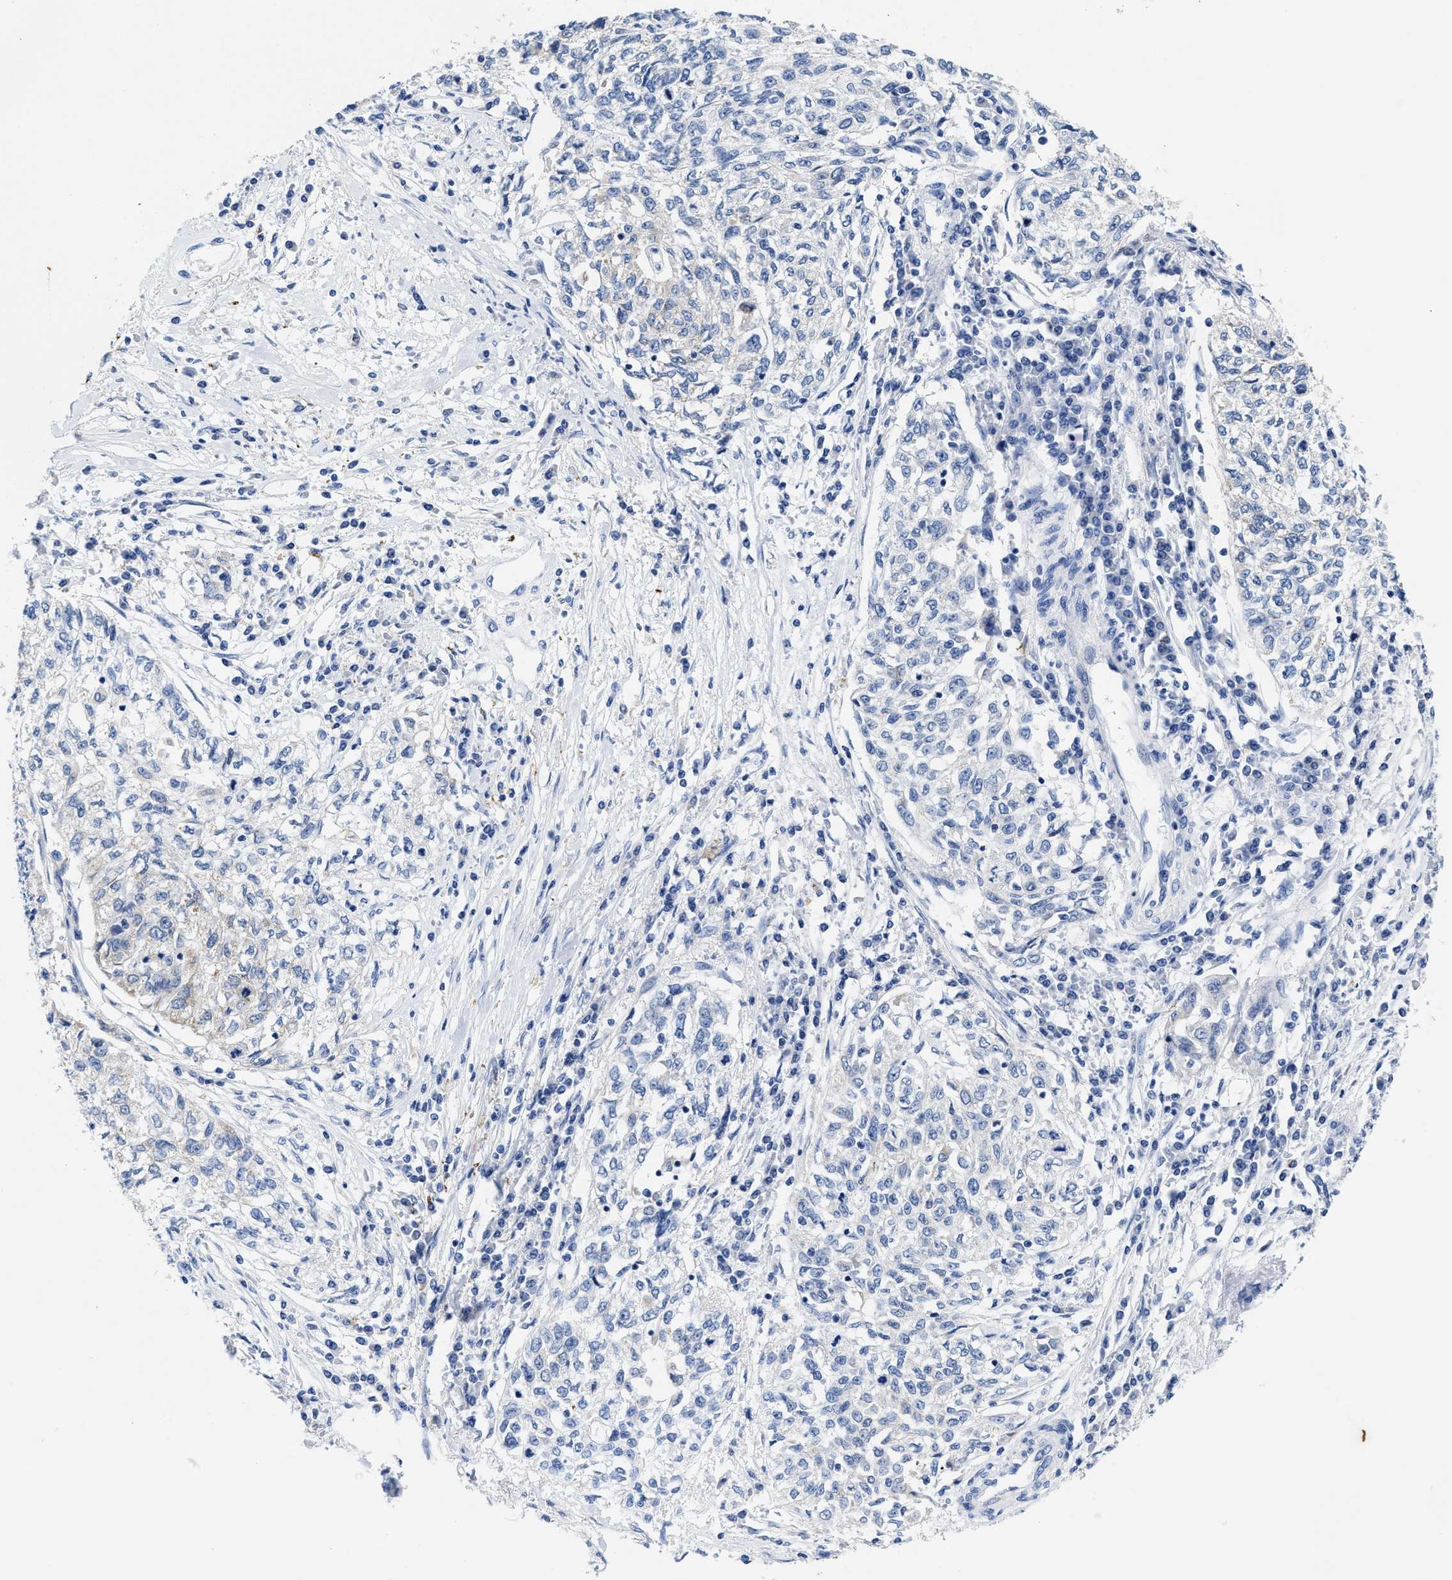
{"staining": {"intensity": "negative", "quantity": "none", "location": "none"}, "tissue": "cervical cancer", "cell_type": "Tumor cells", "image_type": "cancer", "snomed": [{"axis": "morphology", "description": "Squamous cell carcinoma, NOS"}, {"axis": "topography", "description": "Cervix"}], "caption": "This histopathology image is of cervical cancer stained with IHC to label a protein in brown with the nuclei are counter-stained blue. There is no expression in tumor cells.", "gene": "TBRG4", "patient": {"sex": "female", "age": 57}}